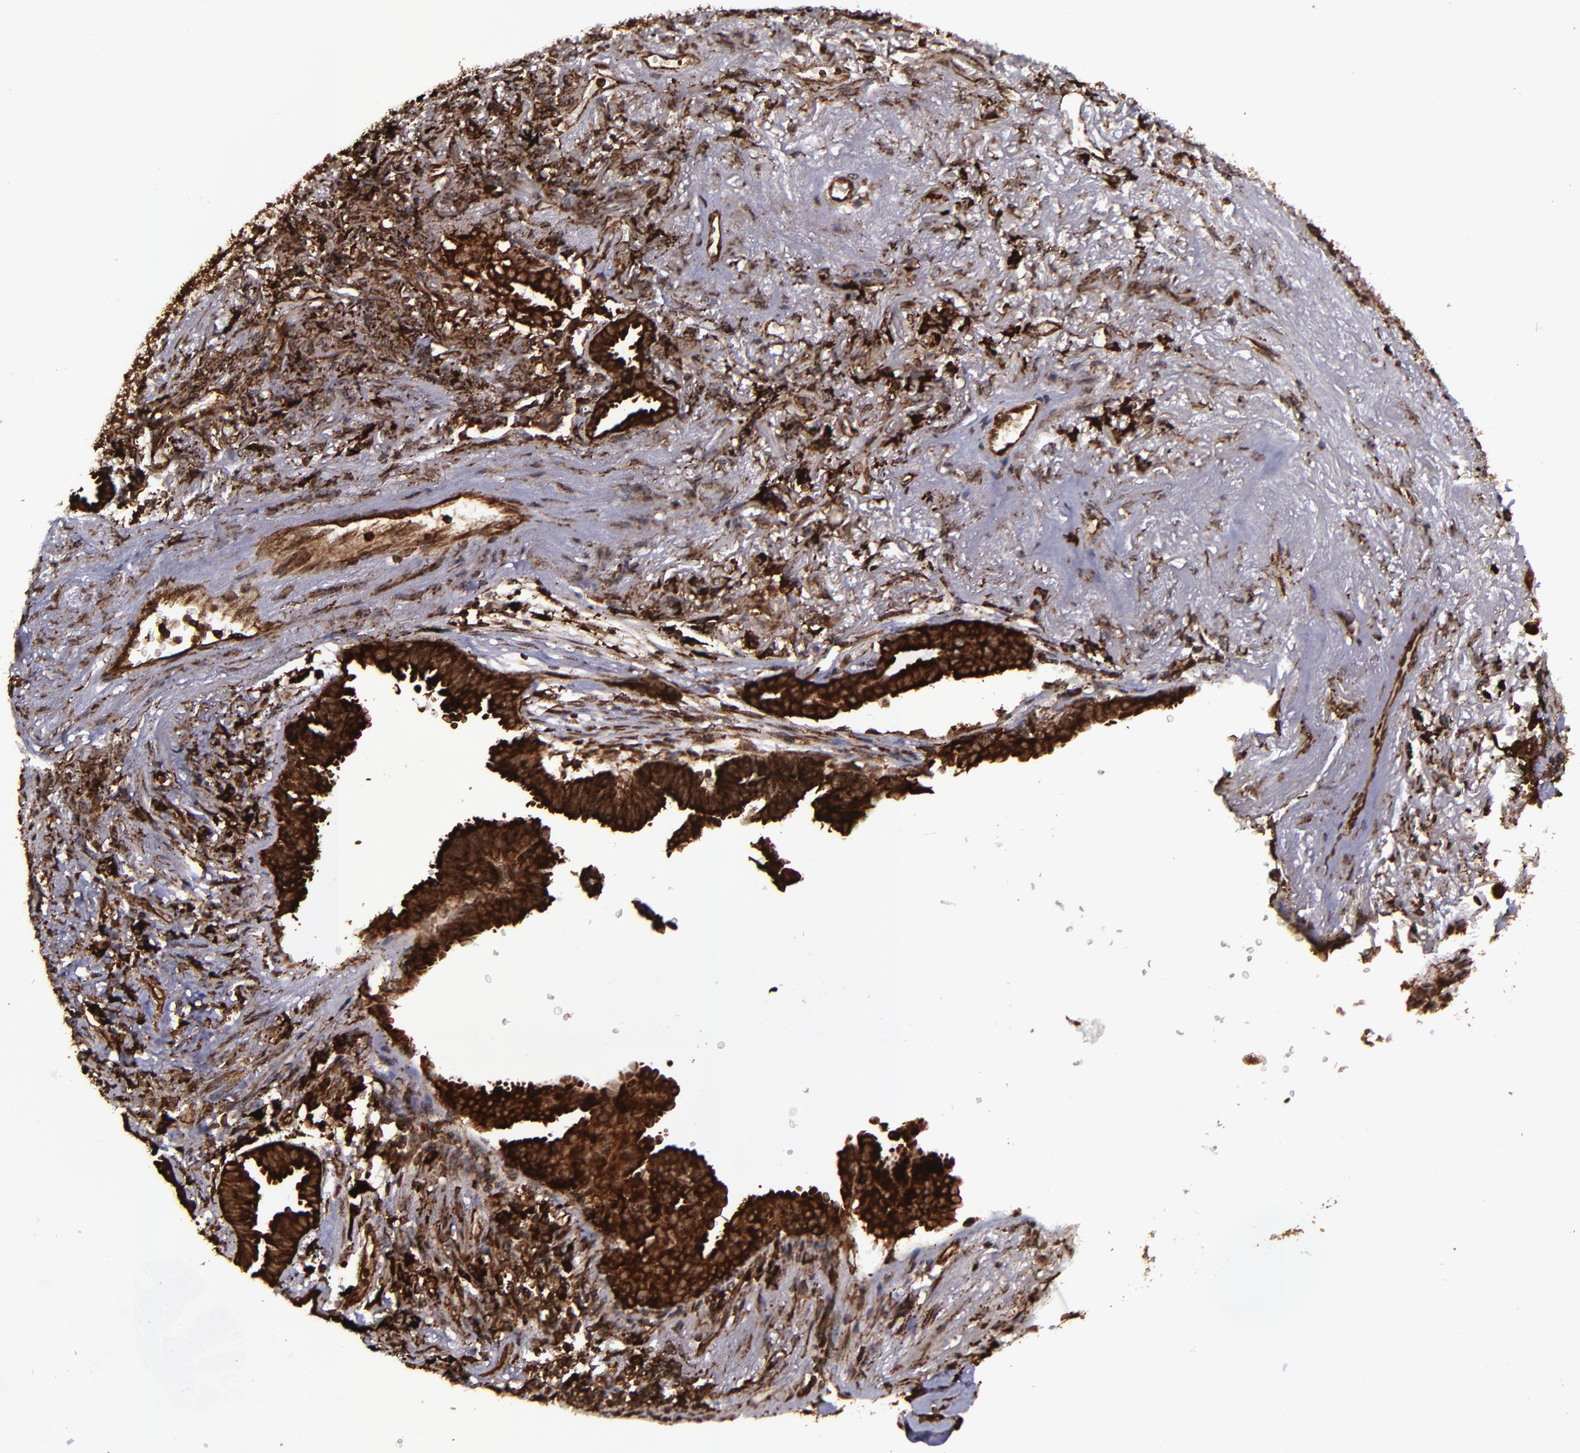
{"staining": {"intensity": "strong", "quantity": ">75%", "location": "cytoplasmic/membranous,nuclear"}, "tissue": "lung cancer", "cell_type": "Tumor cells", "image_type": "cancer", "snomed": [{"axis": "morphology", "description": "Adenocarcinoma, NOS"}, {"axis": "topography", "description": "Lung"}], "caption": "Immunohistochemical staining of human lung cancer (adenocarcinoma) displays strong cytoplasmic/membranous and nuclear protein positivity in approximately >75% of tumor cells.", "gene": "EIF4ENIF1", "patient": {"sex": "female", "age": 64}}